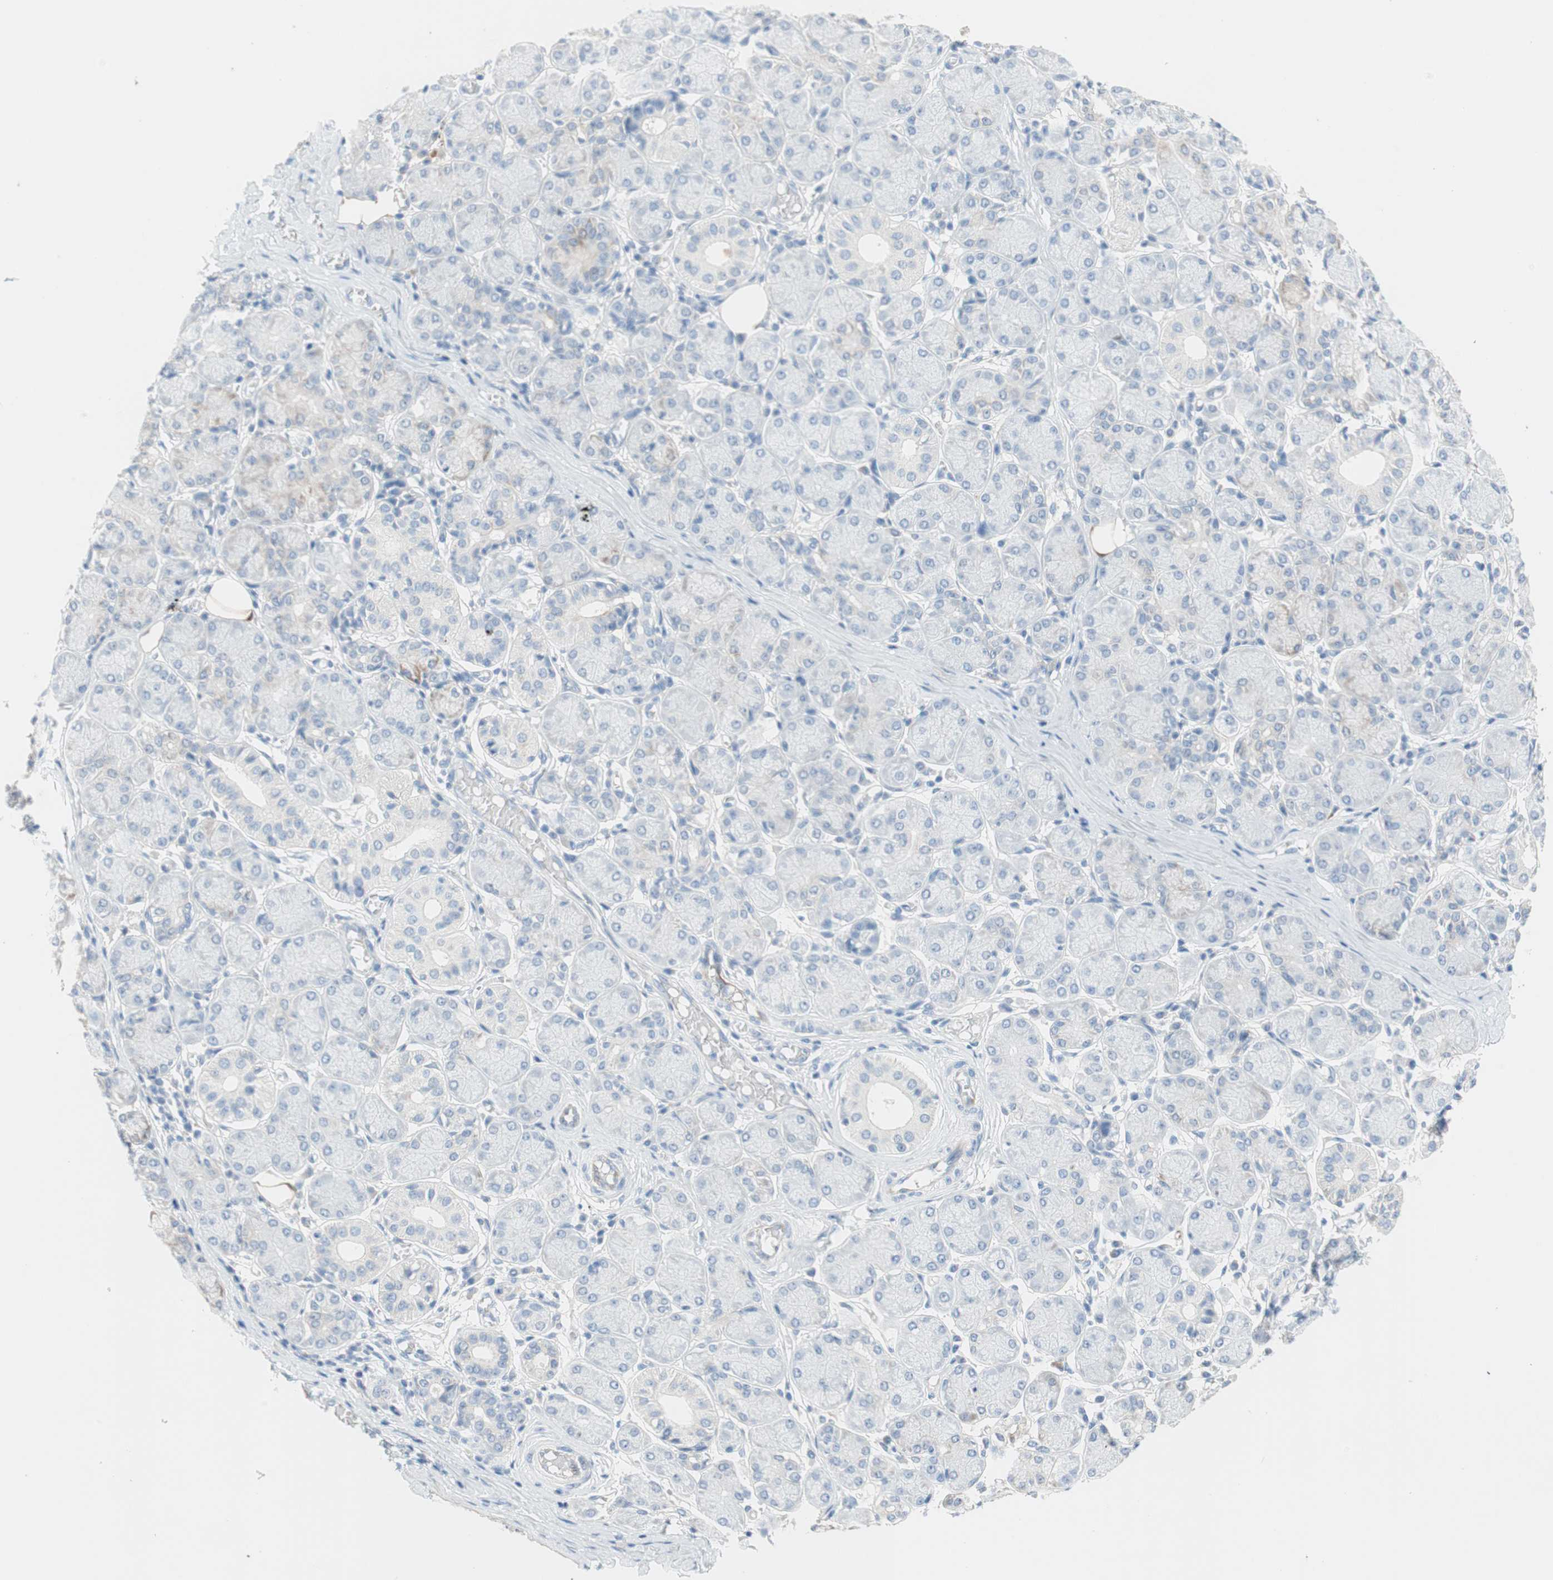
{"staining": {"intensity": "negative", "quantity": "none", "location": "none"}, "tissue": "salivary gland", "cell_type": "Glandular cells", "image_type": "normal", "snomed": [{"axis": "morphology", "description": "Normal tissue, NOS"}, {"axis": "topography", "description": "Salivary gland"}], "caption": "IHC micrograph of benign salivary gland: human salivary gland stained with DAB demonstrates no significant protein staining in glandular cells.", "gene": "GLUL", "patient": {"sex": "female", "age": 24}}